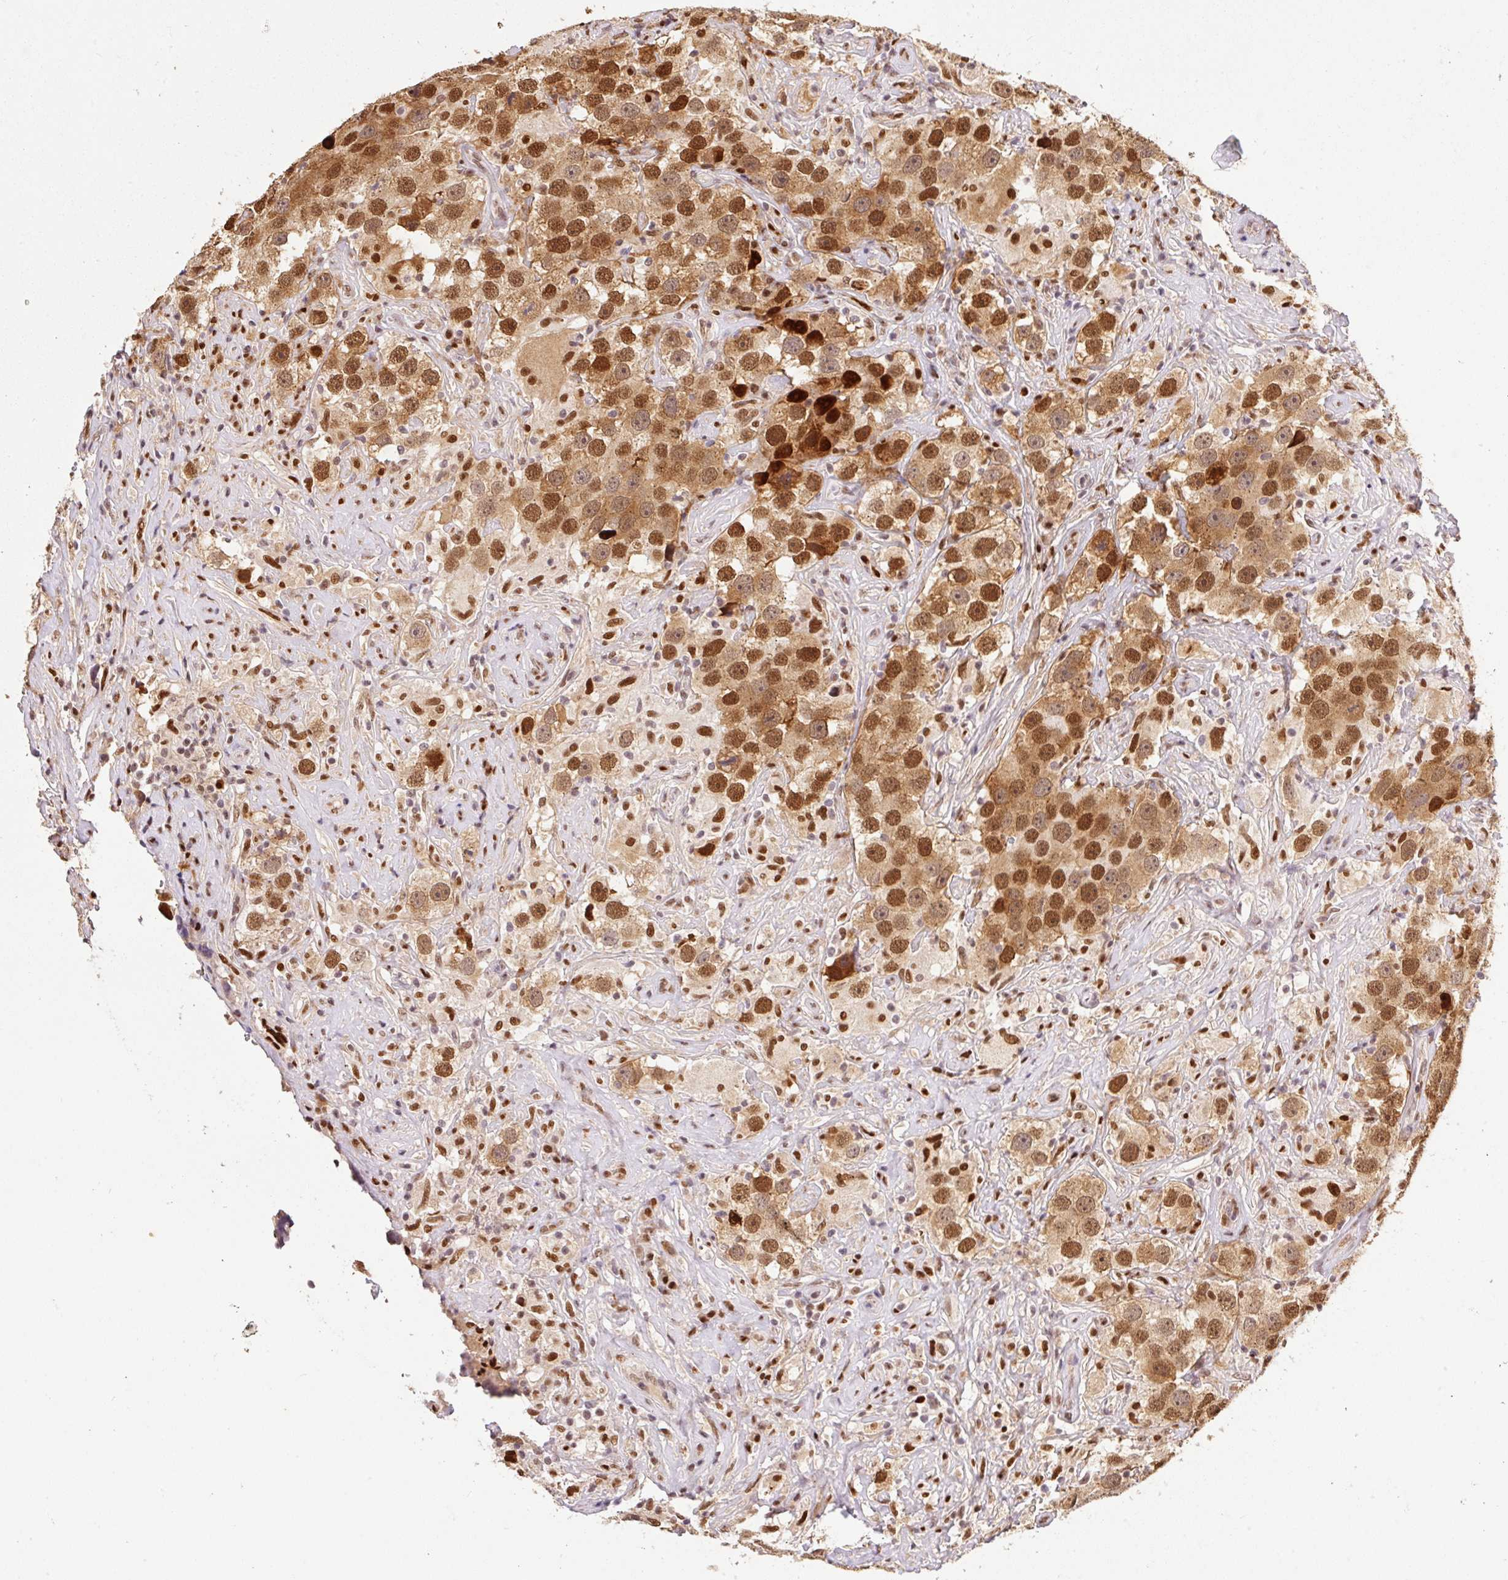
{"staining": {"intensity": "strong", "quantity": ">75%", "location": "cytoplasmic/membranous,nuclear"}, "tissue": "testis cancer", "cell_type": "Tumor cells", "image_type": "cancer", "snomed": [{"axis": "morphology", "description": "Seminoma, NOS"}, {"axis": "topography", "description": "Testis"}], "caption": "This image displays immunohistochemistry (IHC) staining of seminoma (testis), with high strong cytoplasmic/membranous and nuclear expression in approximately >75% of tumor cells.", "gene": "GPR139", "patient": {"sex": "male", "age": 49}}